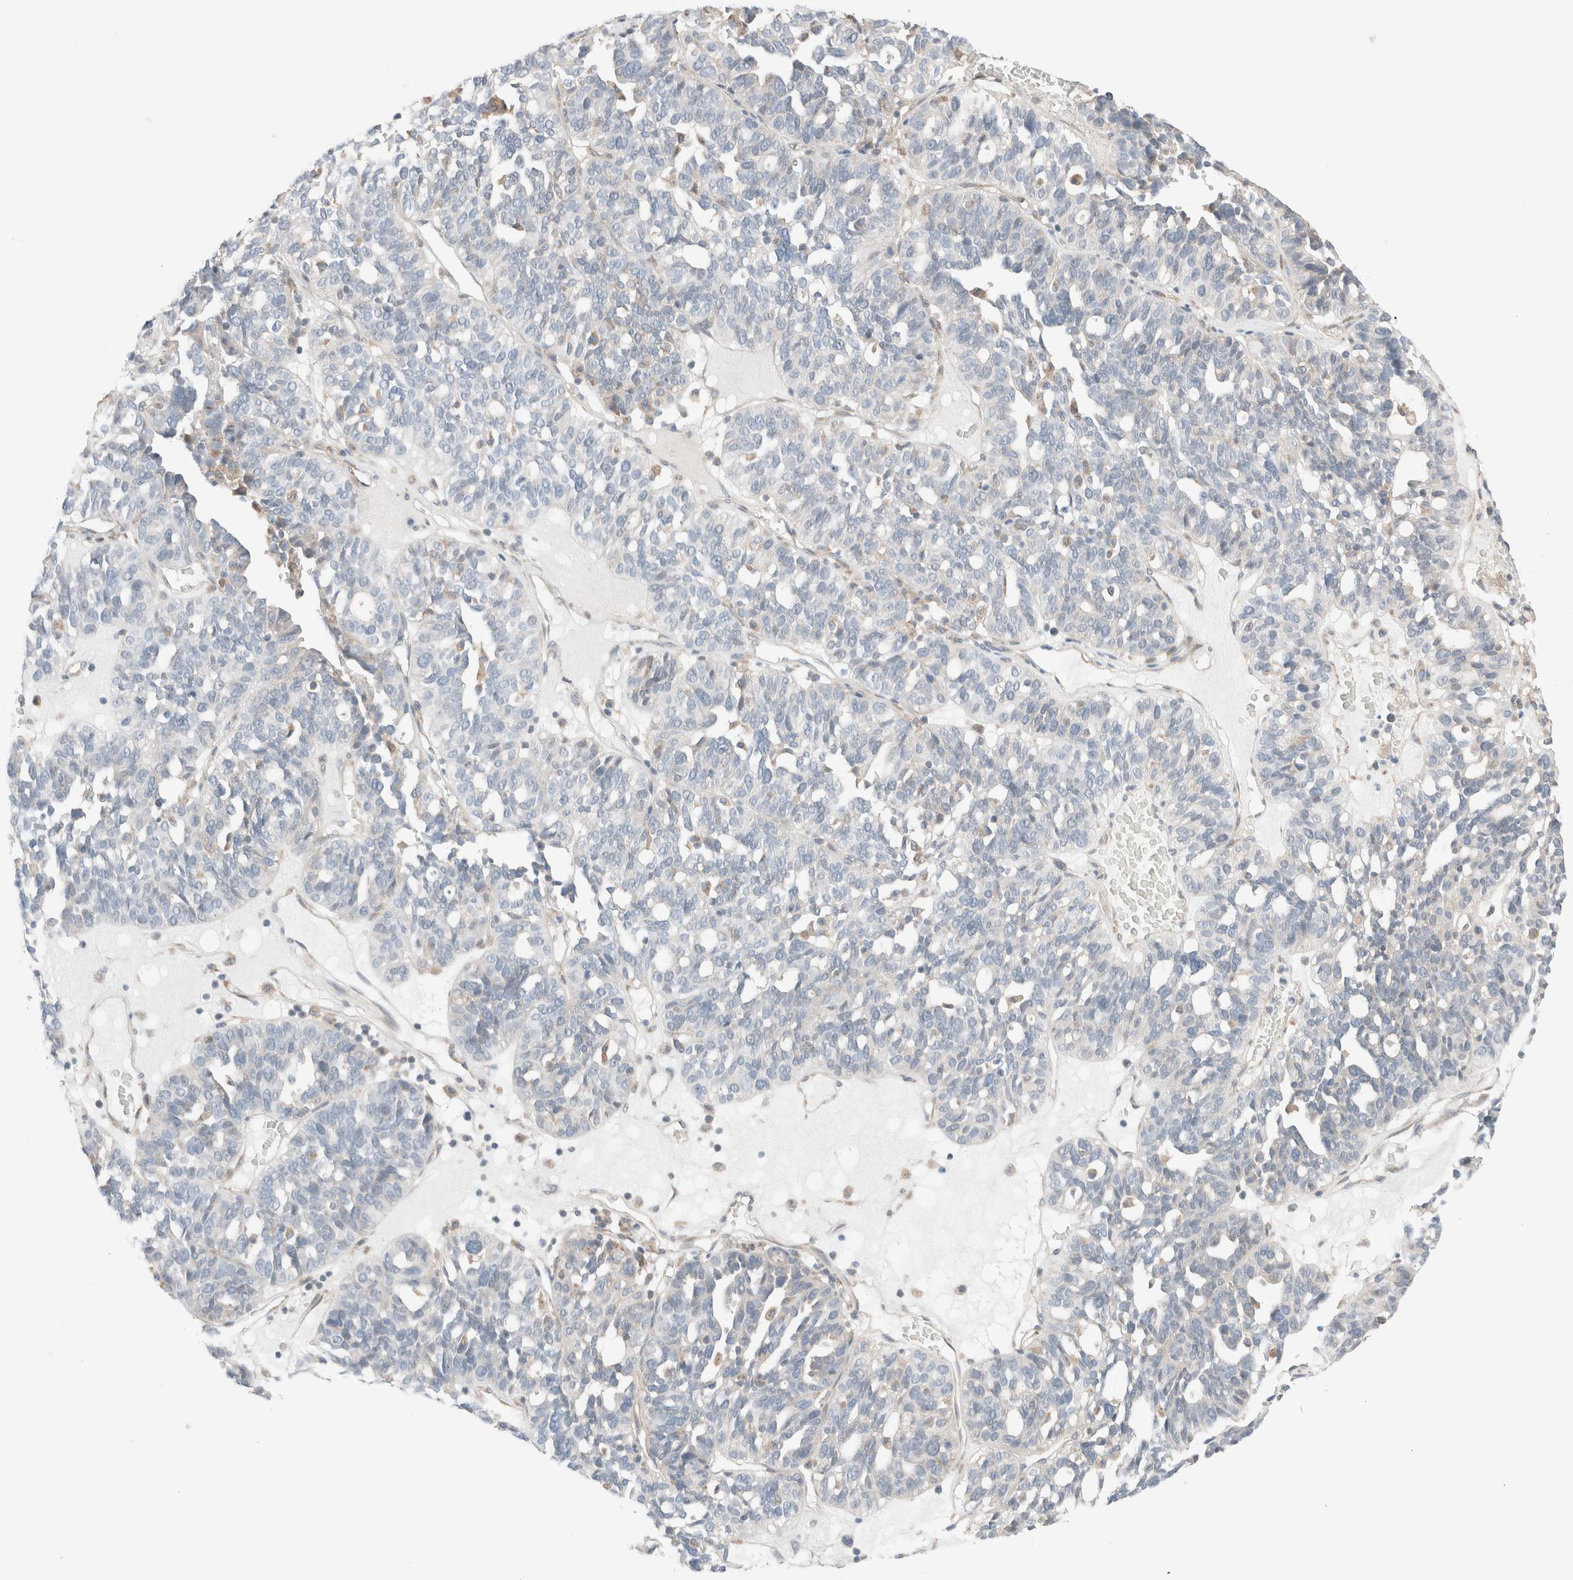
{"staining": {"intensity": "negative", "quantity": "none", "location": "none"}, "tissue": "ovarian cancer", "cell_type": "Tumor cells", "image_type": "cancer", "snomed": [{"axis": "morphology", "description": "Cystadenocarcinoma, serous, NOS"}, {"axis": "topography", "description": "Ovary"}], "caption": "Tumor cells are negative for protein expression in human ovarian serous cystadenocarcinoma.", "gene": "PCM1", "patient": {"sex": "female", "age": 59}}